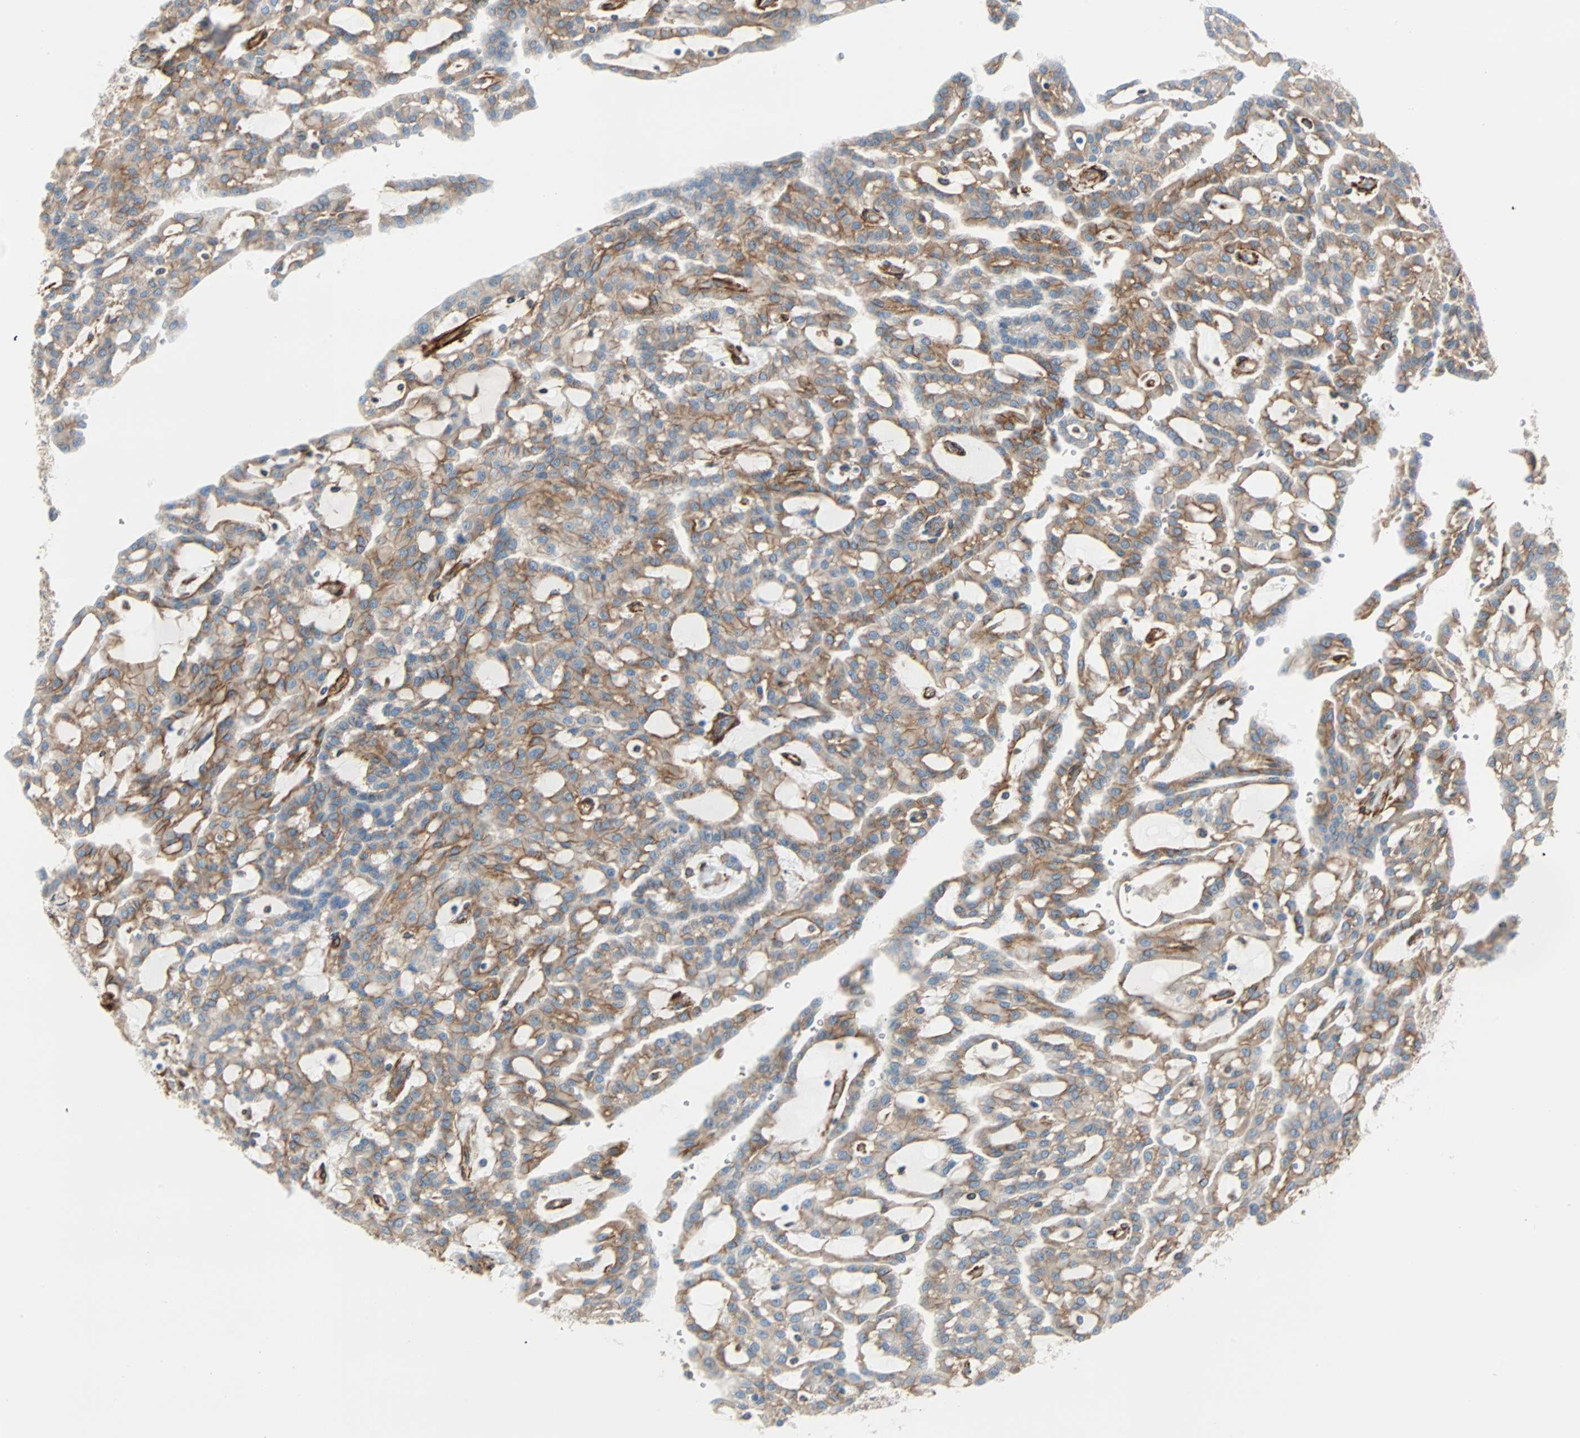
{"staining": {"intensity": "moderate", "quantity": ">75%", "location": "cytoplasmic/membranous"}, "tissue": "renal cancer", "cell_type": "Tumor cells", "image_type": "cancer", "snomed": [{"axis": "morphology", "description": "Adenocarcinoma, NOS"}, {"axis": "topography", "description": "Kidney"}], "caption": "This is a micrograph of immunohistochemistry staining of renal cancer (adenocarcinoma), which shows moderate expression in the cytoplasmic/membranous of tumor cells.", "gene": "EPB41L2", "patient": {"sex": "male", "age": 63}}